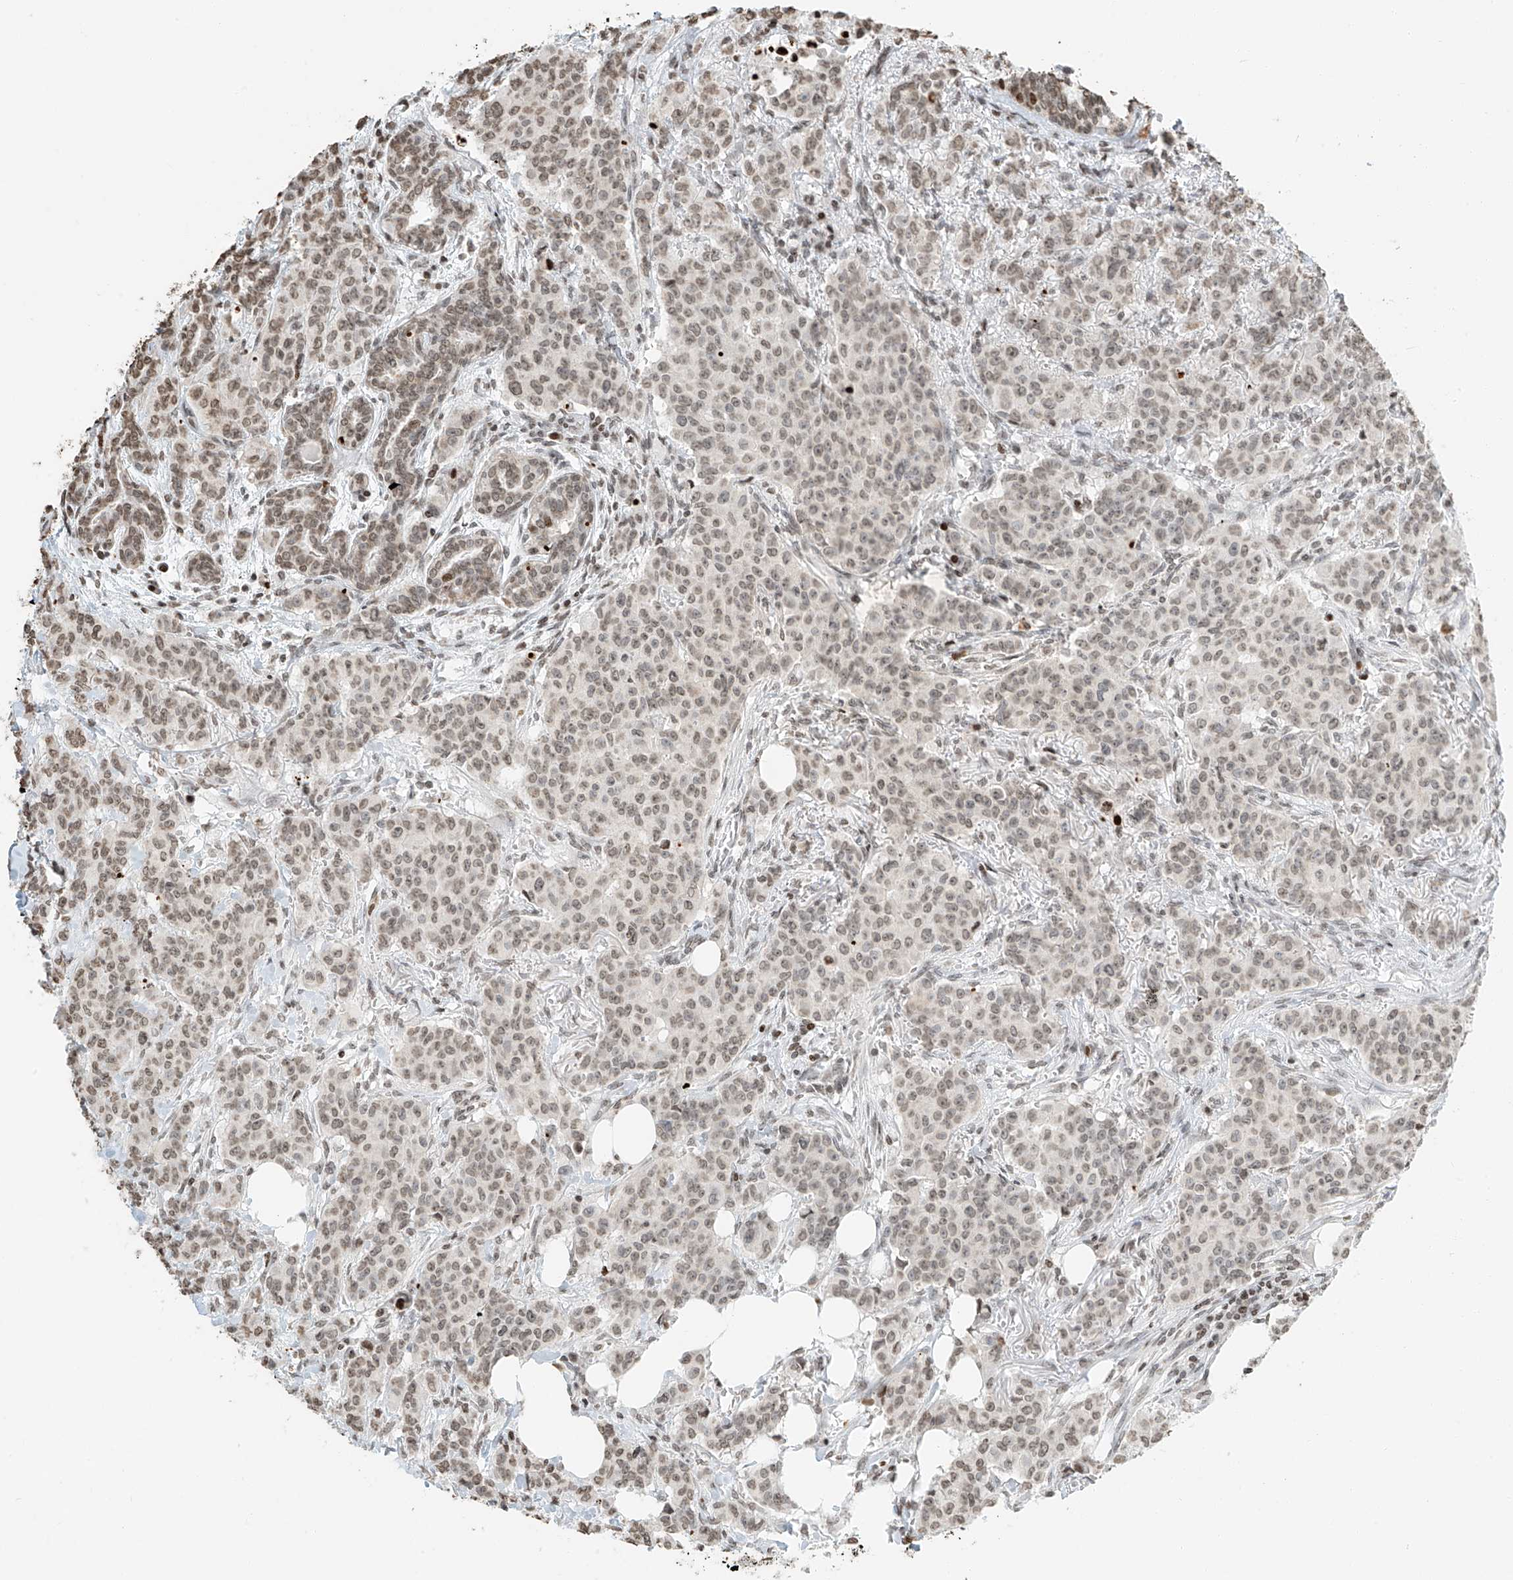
{"staining": {"intensity": "moderate", "quantity": ">75%", "location": "nuclear"}, "tissue": "breast cancer", "cell_type": "Tumor cells", "image_type": "cancer", "snomed": [{"axis": "morphology", "description": "Duct carcinoma"}, {"axis": "topography", "description": "Breast"}], "caption": "Tumor cells exhibit medium levels of moderate nuclear positivity in about >75% of cells in intraductal carcinoma (breast). (DAB (3,3'-diaminobenzidine) = brown stain, brightfield microscopy at high magnification).", "gene": "C17orf58", "patient": {"sex": "female", "age": 40}}